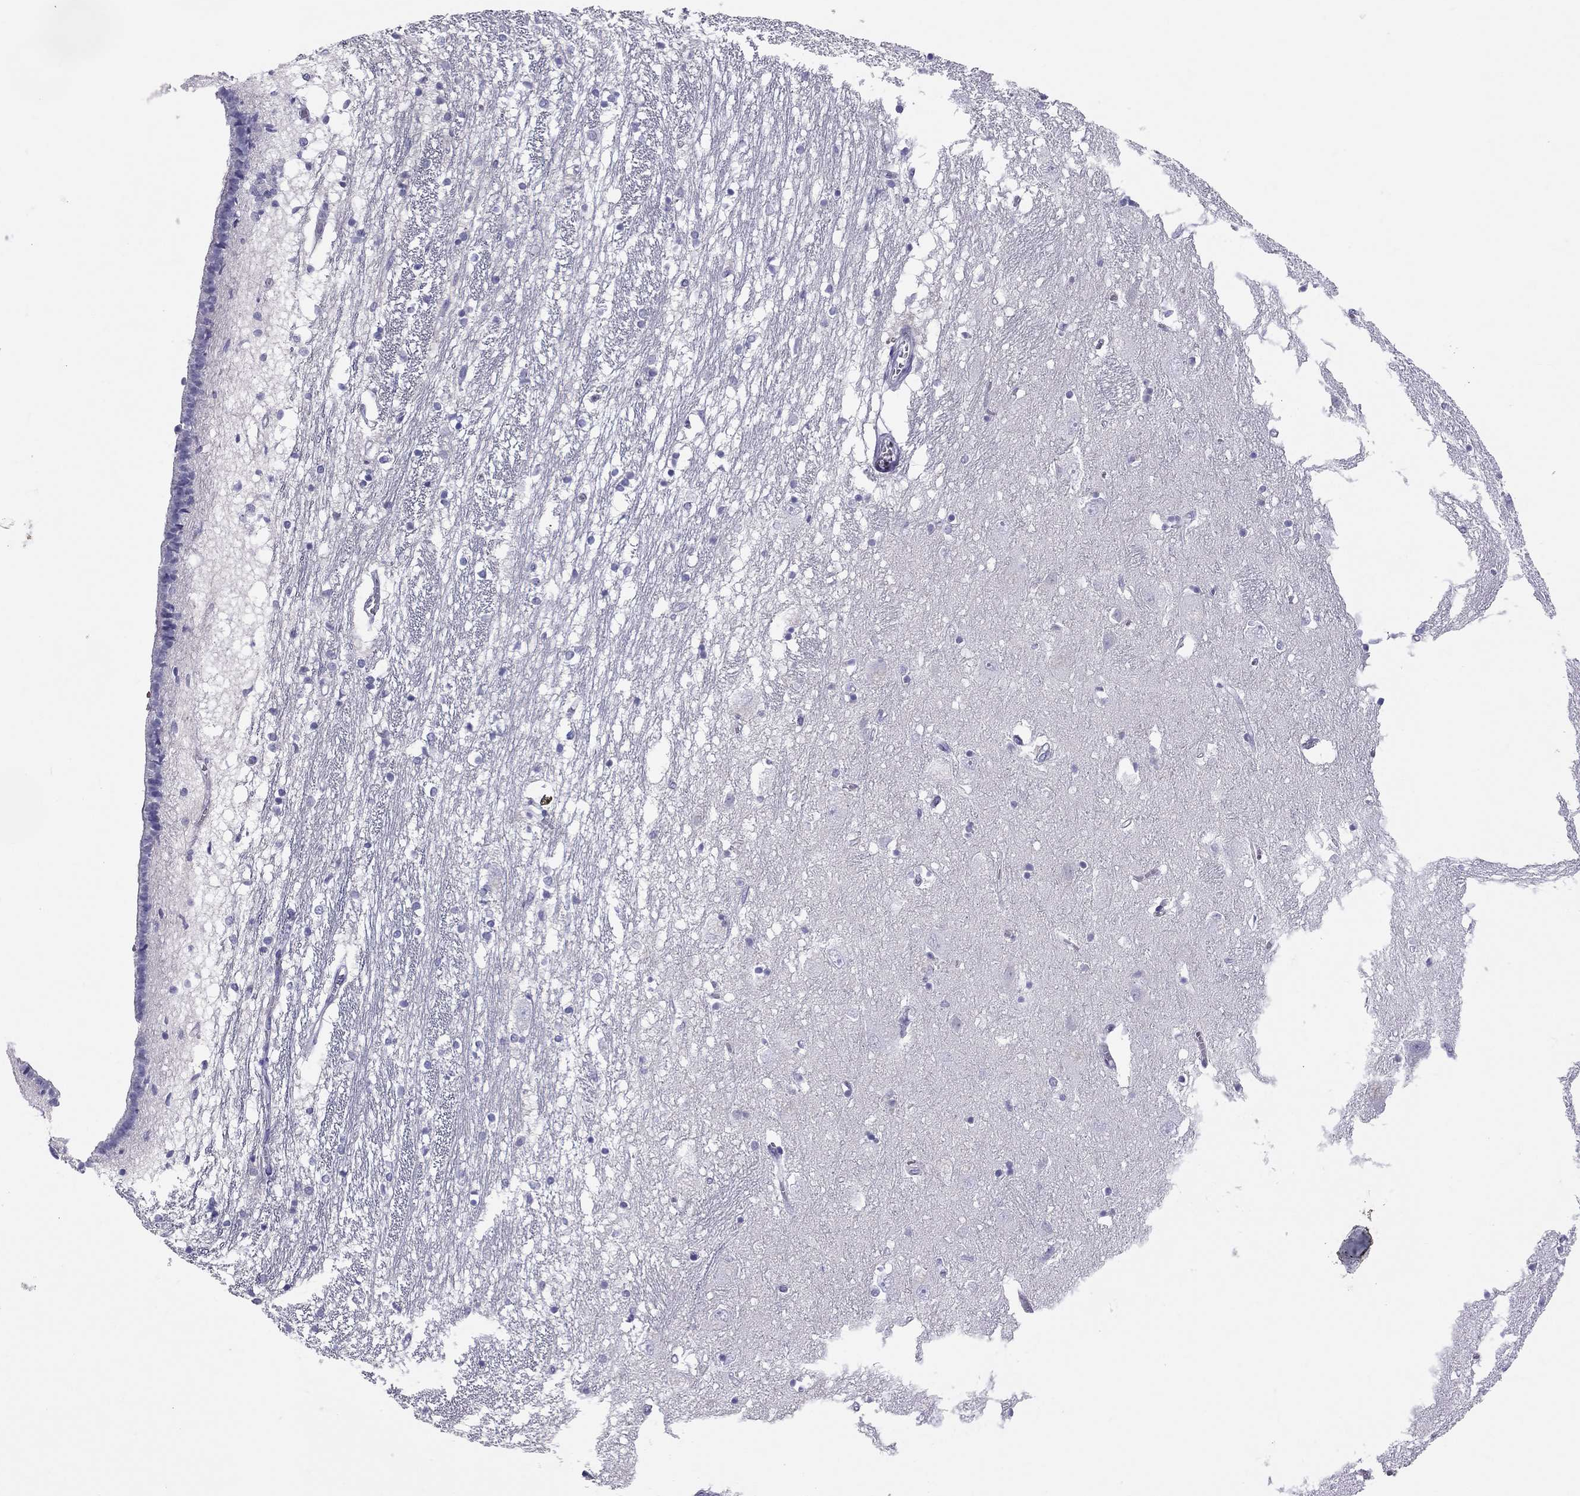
{"staining": {"intensity": "negative", "quantity": "none", "location": "none"}, "tissue": "caudate", "cell_type": "Glial cells", "image_type": "normal", "snomed": [{"axis": "morphology", "description": "Normal tissue, NOS"}, {"axis": "topography", "description": "Lateral ventricle wall"}], "caption": "An image of human caudate is negative for staining in glial cells. (DAB (3,3'-diaminobenzidine) immunohistochemistry visualized using brightfield microscopy, high magnification).", "gene": "TRPM3", "patient": {"sex": "female", "age": 71}}